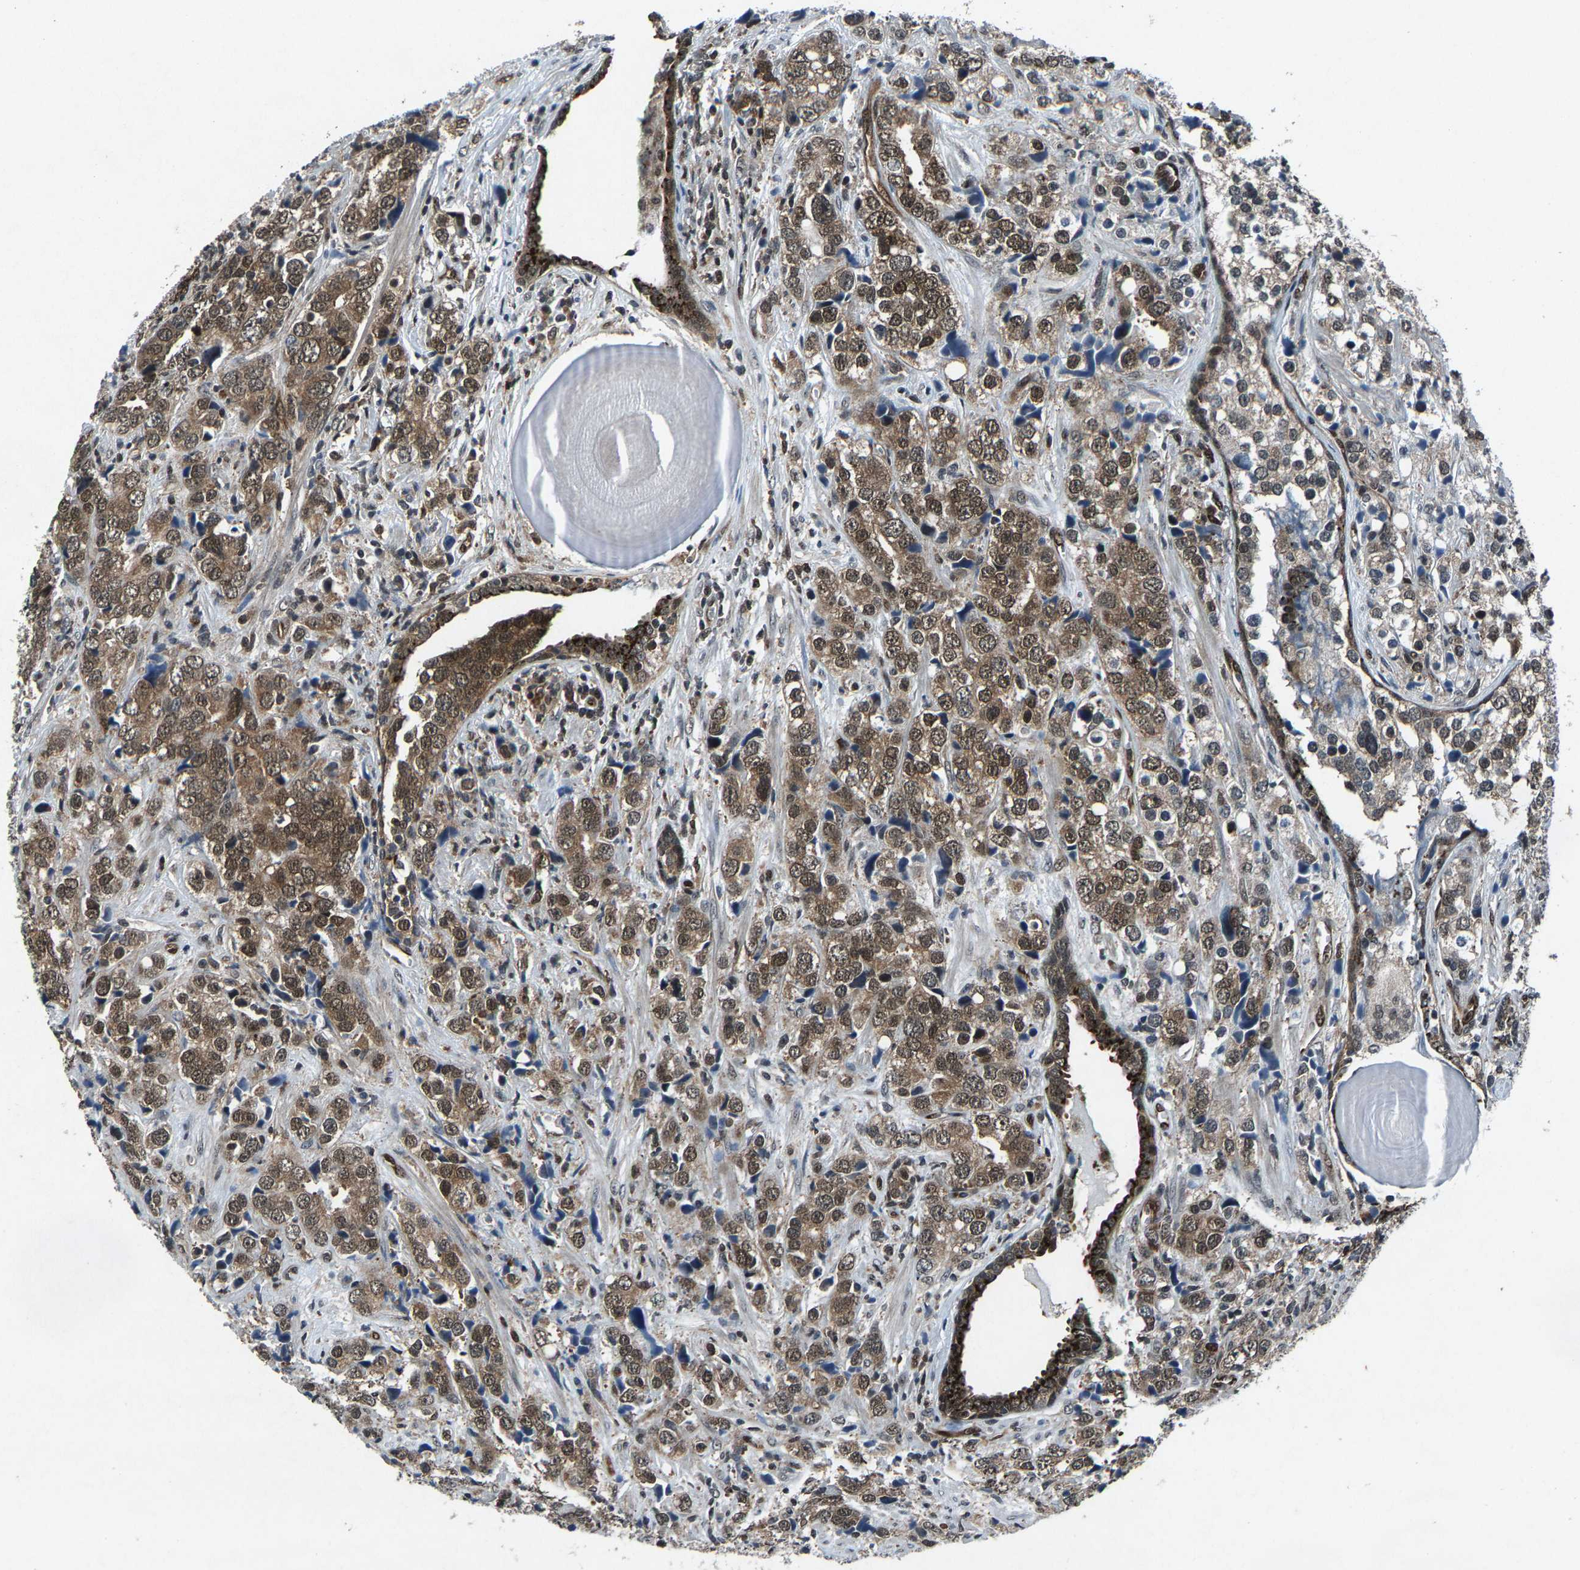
{"staining": {"intensity": "moderate", "quantity": ">75%", "location": "cytoplasmic/membranous,nuclear"}, "tissue": "prostate cancer", "cell_type": "Tumor cells", "image_type": "cancer", "snomed": [{"axis": "morphology", "description": "Adenocarcinoma, High grade"}, {"axis": "topography", "description": "Prostate"}], "caption": "About >75% of tumor cells in human high-grade adenocarcinoma (prostate) display moderate cytoplasmic/membranous and nuclear protein staining as visualized by brown immunohistochemical staining.", "gene": "ATXN3", "patient": {"sex": "male", "age": 71}}